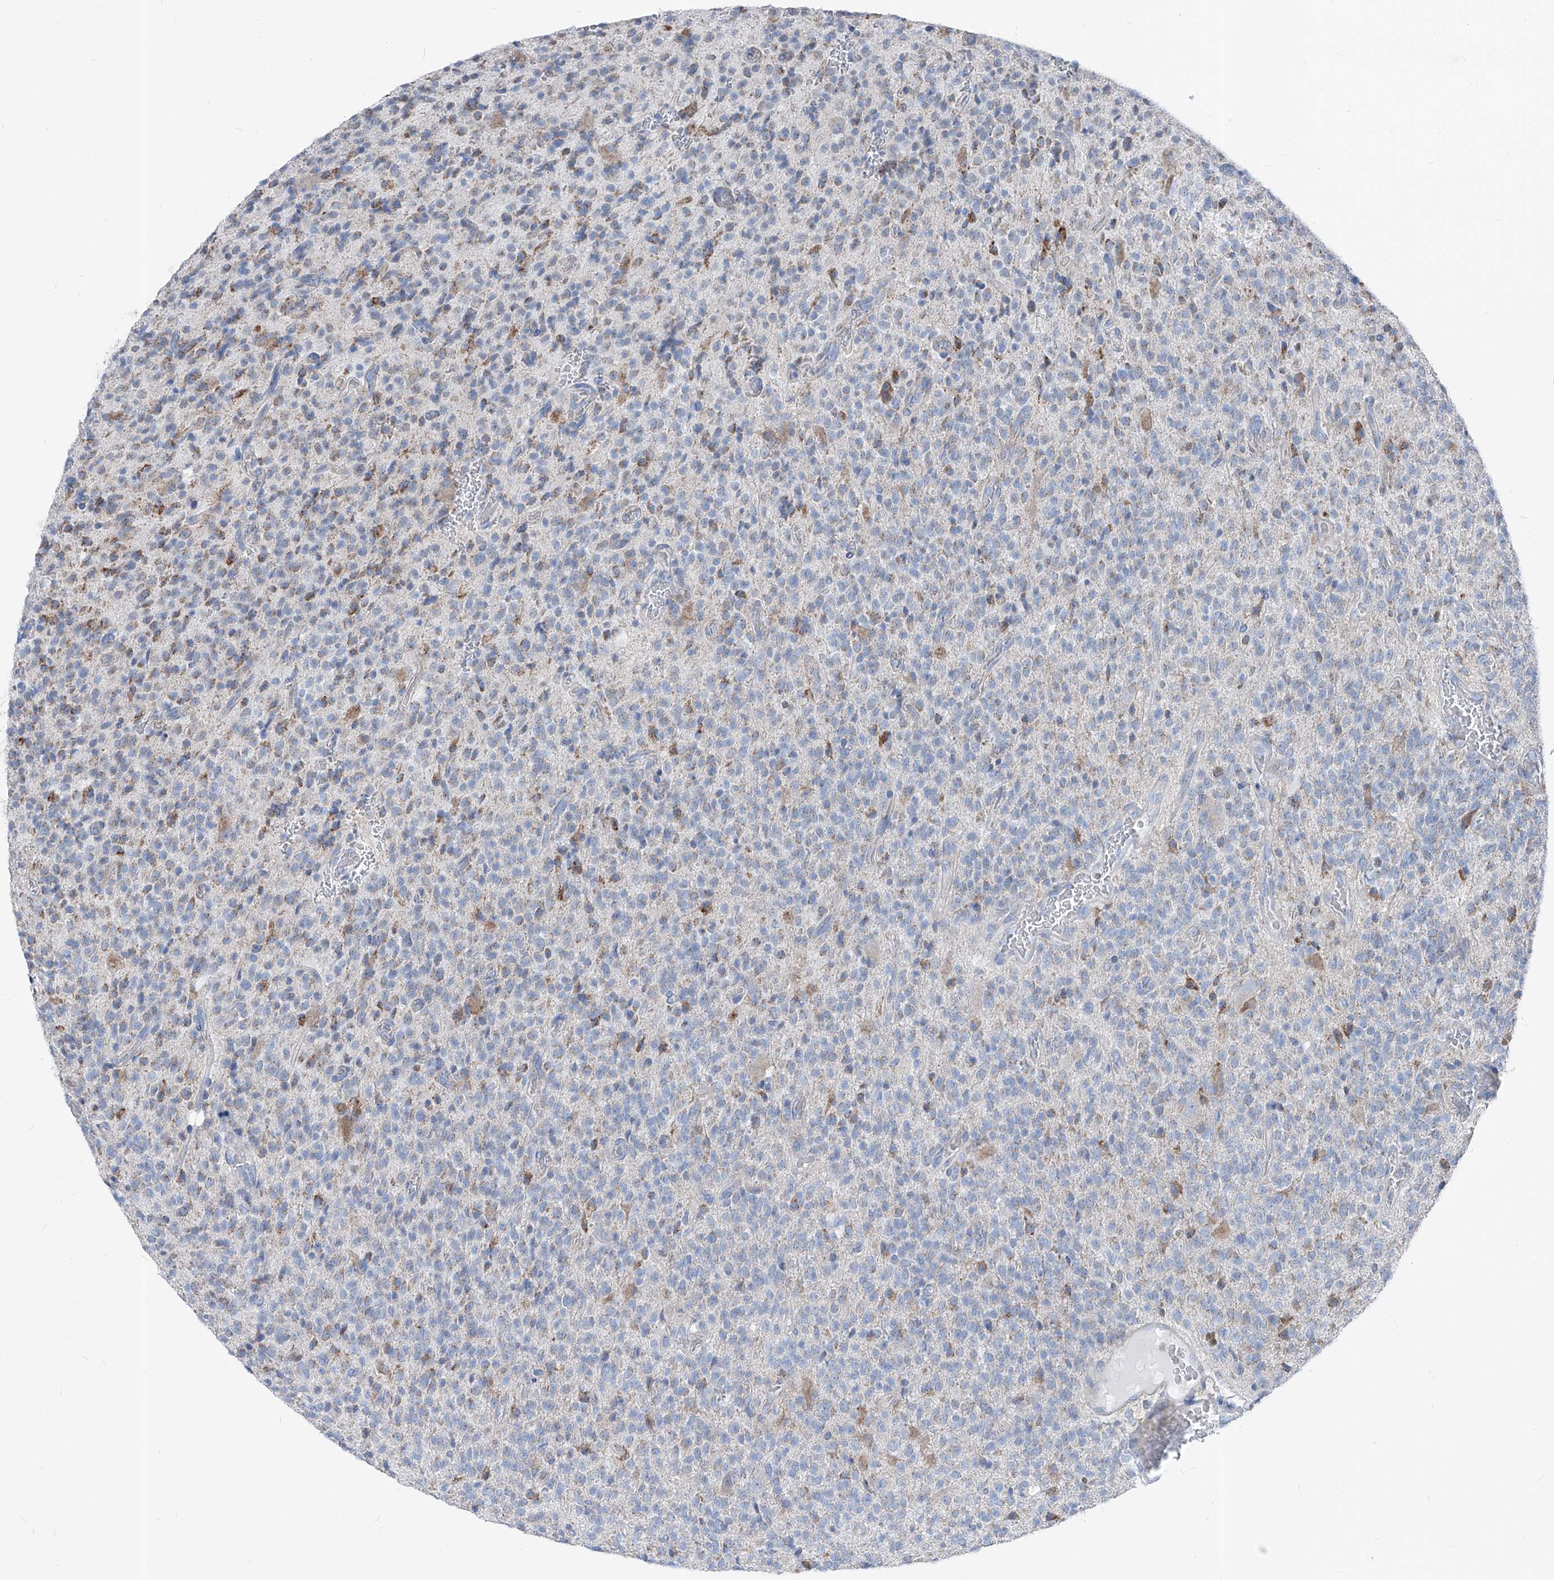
{"staining": {"intensity": "negative", "quantity": "none", "location": "none"}, "tissue": "glioma", "cell_type": "Tumor cells", "image_type": "cancer", "snomed": [{"axis": "morphology", "description": "Glioma, malignant, High grade"}, {"axis": "topography", "description": "Brain"}], "caption": "Tumor cells are negative for brown protein staining in glioma.", "gene": "AGPS", "patient": {"sex": "male", "age": 34}}